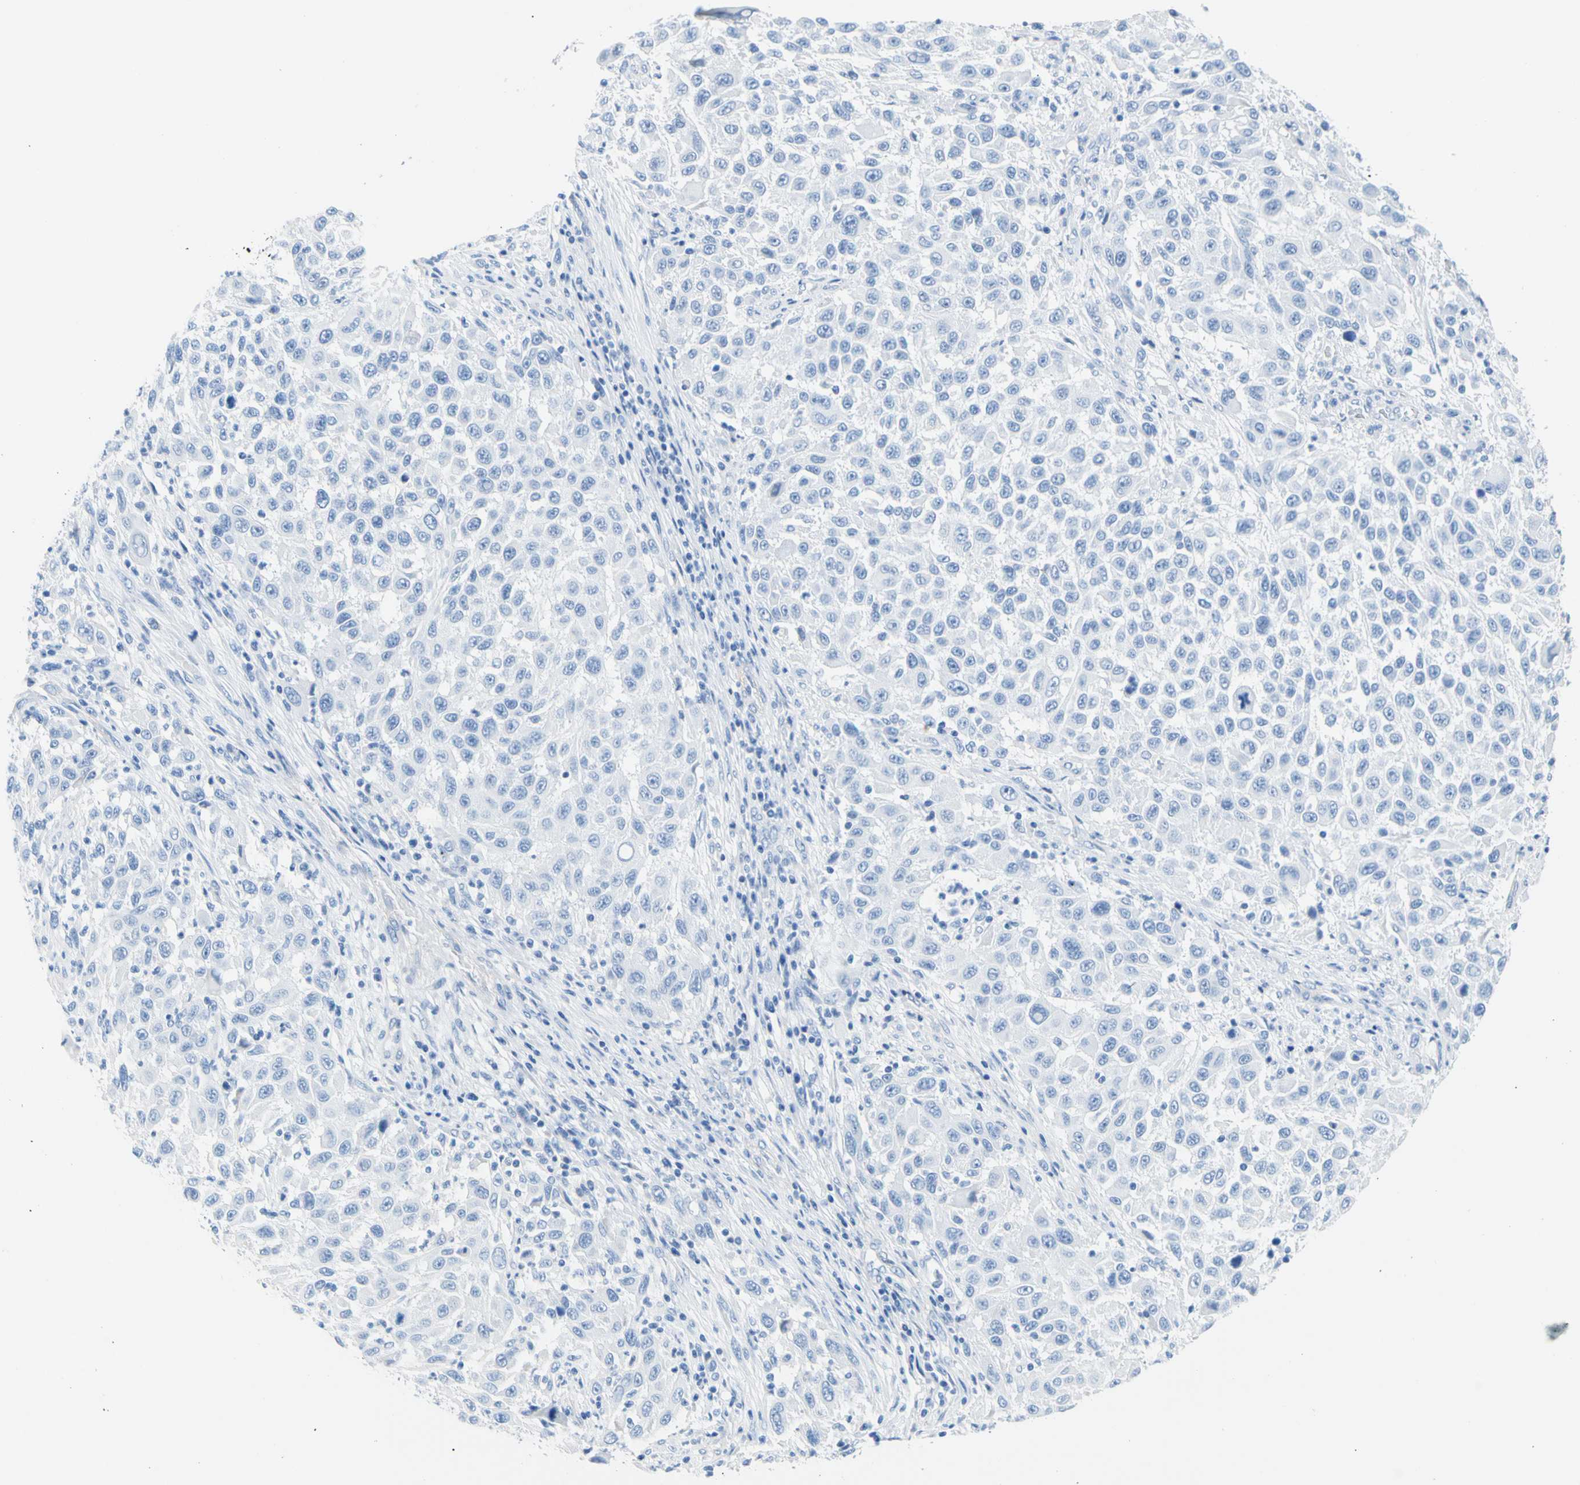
{"staining": {"intensity": "negative", "quantity": "none", "location": "none"}, "tissue": "melanoma", "cell_type": "Tumor cells", "image_type": "cancer", "snomed": [{"axis": "morphology", "description": "Malignant melanoma, Metastatic site"}, {"axis": "topography", "description": "Lymph node"}], "caption": "The image displays no significant expression in tumor cells of malignant melanoma (metastatic site).", "gene": "CEL", "patient": {"sex": "male", "age": 61}}